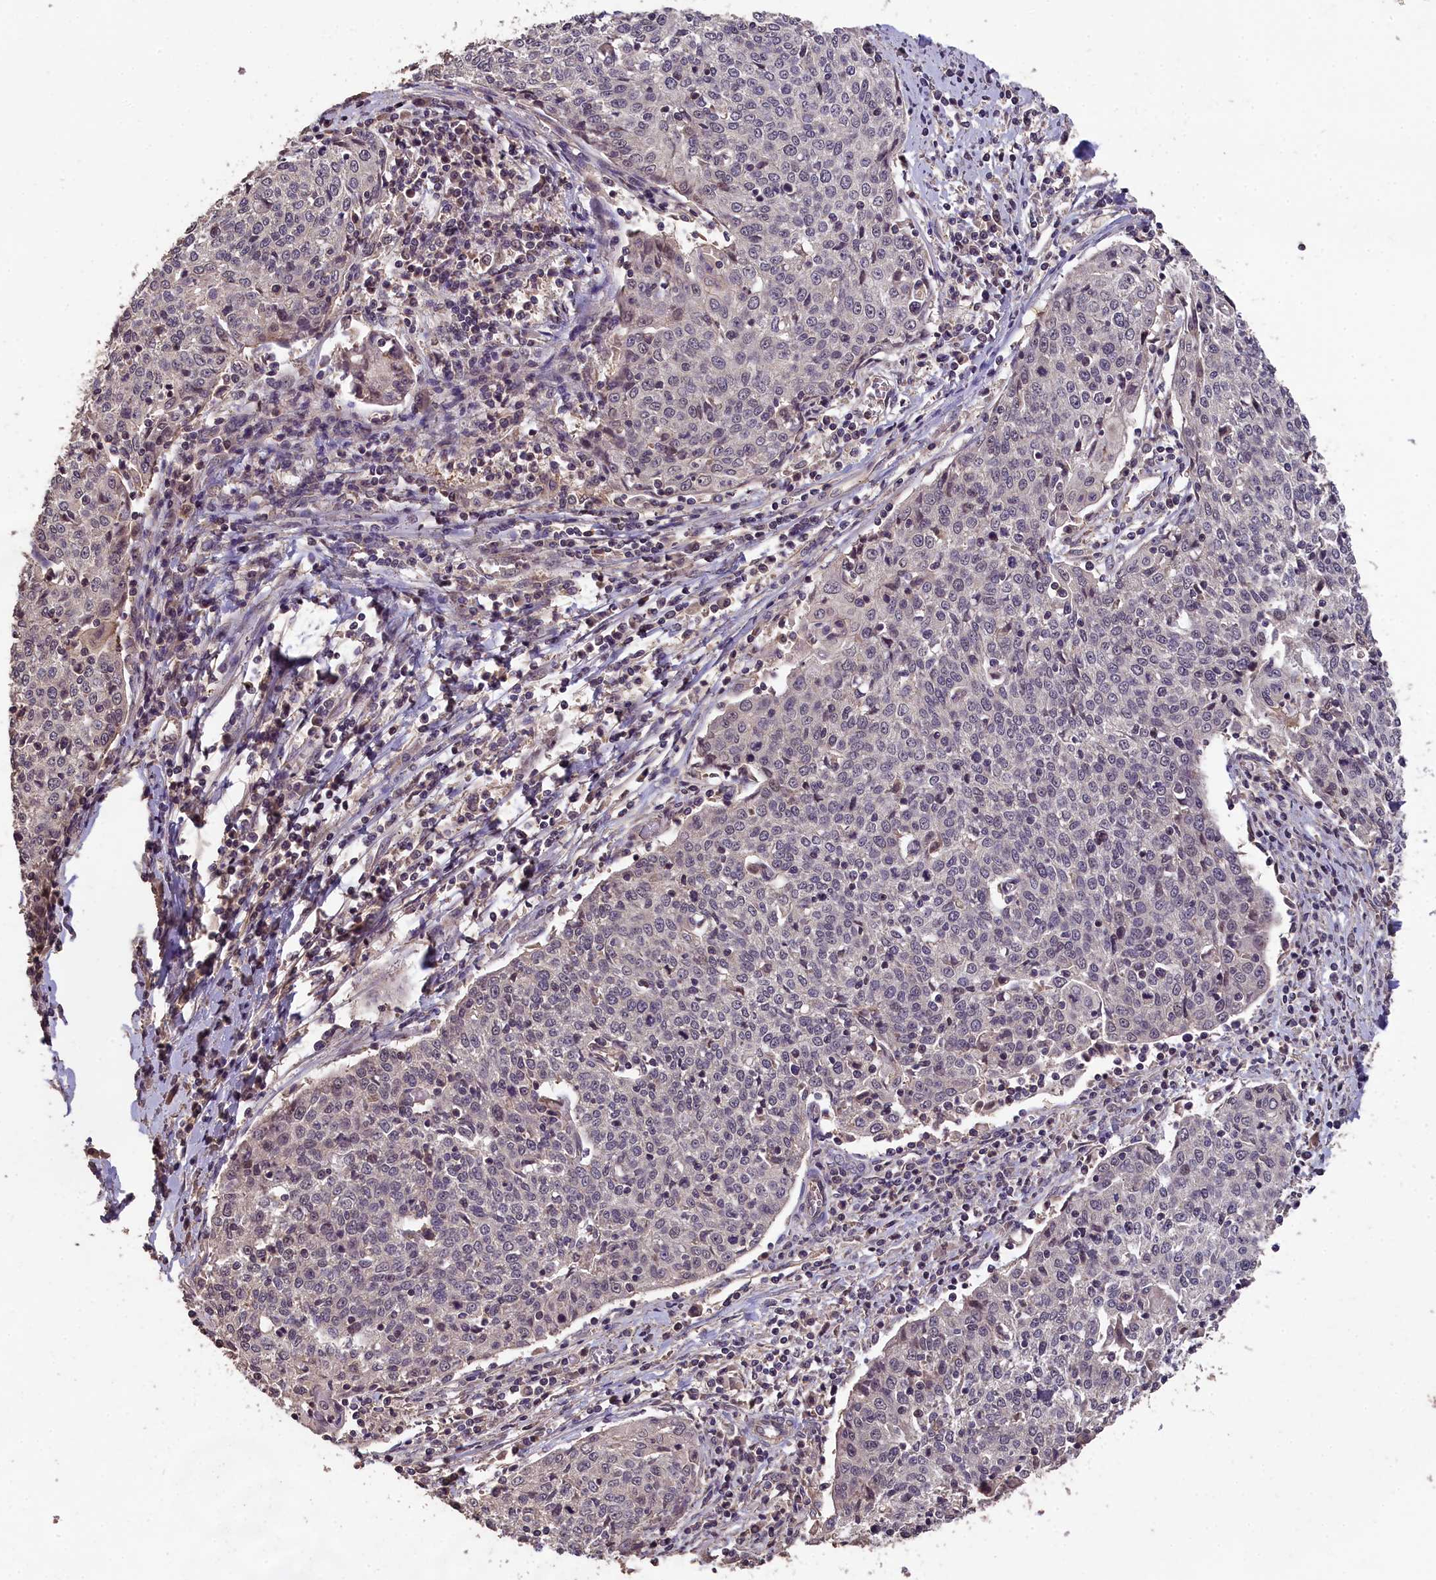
{"staining": {"intensity": "negative", "quantity": "none", "location": "none"}, "tissue": "cervical cancer", "cell_type": "Tumor cells", "image_type": "cancer", "snomed": [{"axis": "morphology", "description": "Squamous cell carcinoma, NOS"}, {"axis": "topography", "description": "Cervix"}], "caption": "A photomicrograph of cervical squamous cell carcinoma stained for a protein exhibits no brown staining in tumor cells.", "gene": "CHD9", "patient": {"sex": "female", "age": 48}}